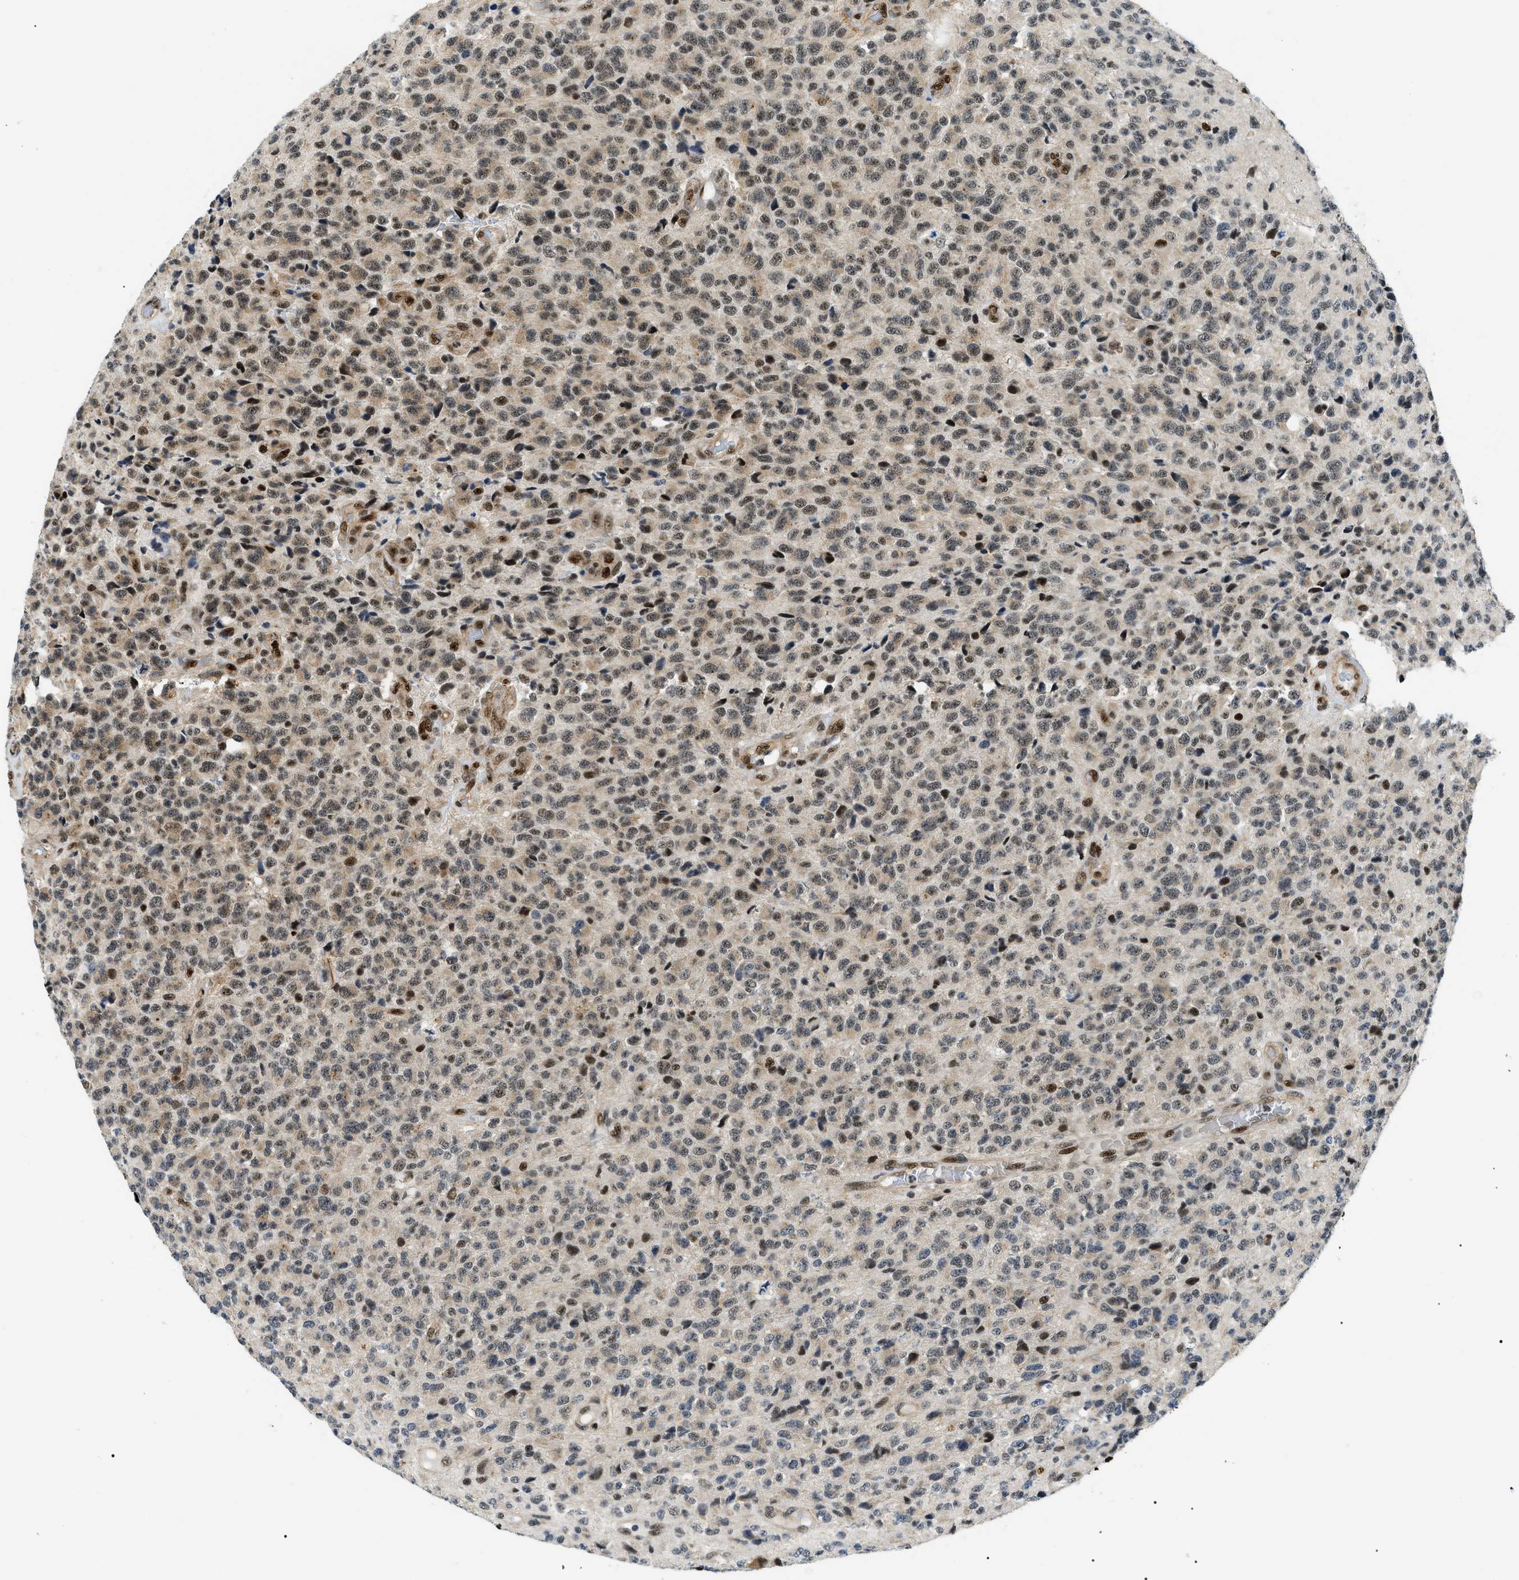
{"staining": {"intensity": "weak", "quantity": ">75%", "location": "nuclear"}, "tissue": "glioma", "cell_type": "Tumor cells", "image_type": "cancer", "snomed": [{"axis": "morphology", "description": "Glioma, malignant, High grade"}, {"axis": "topography", "description": "pancreas cauda"}], "caption": "The histopathology image displays immunohistochemical staining of malignant high-grade glioma. There is weak nuclear staining is identified in about >75% of tumor cells.", "gene": "CWC25", "patient": {"sex": "male", "age": 60}}